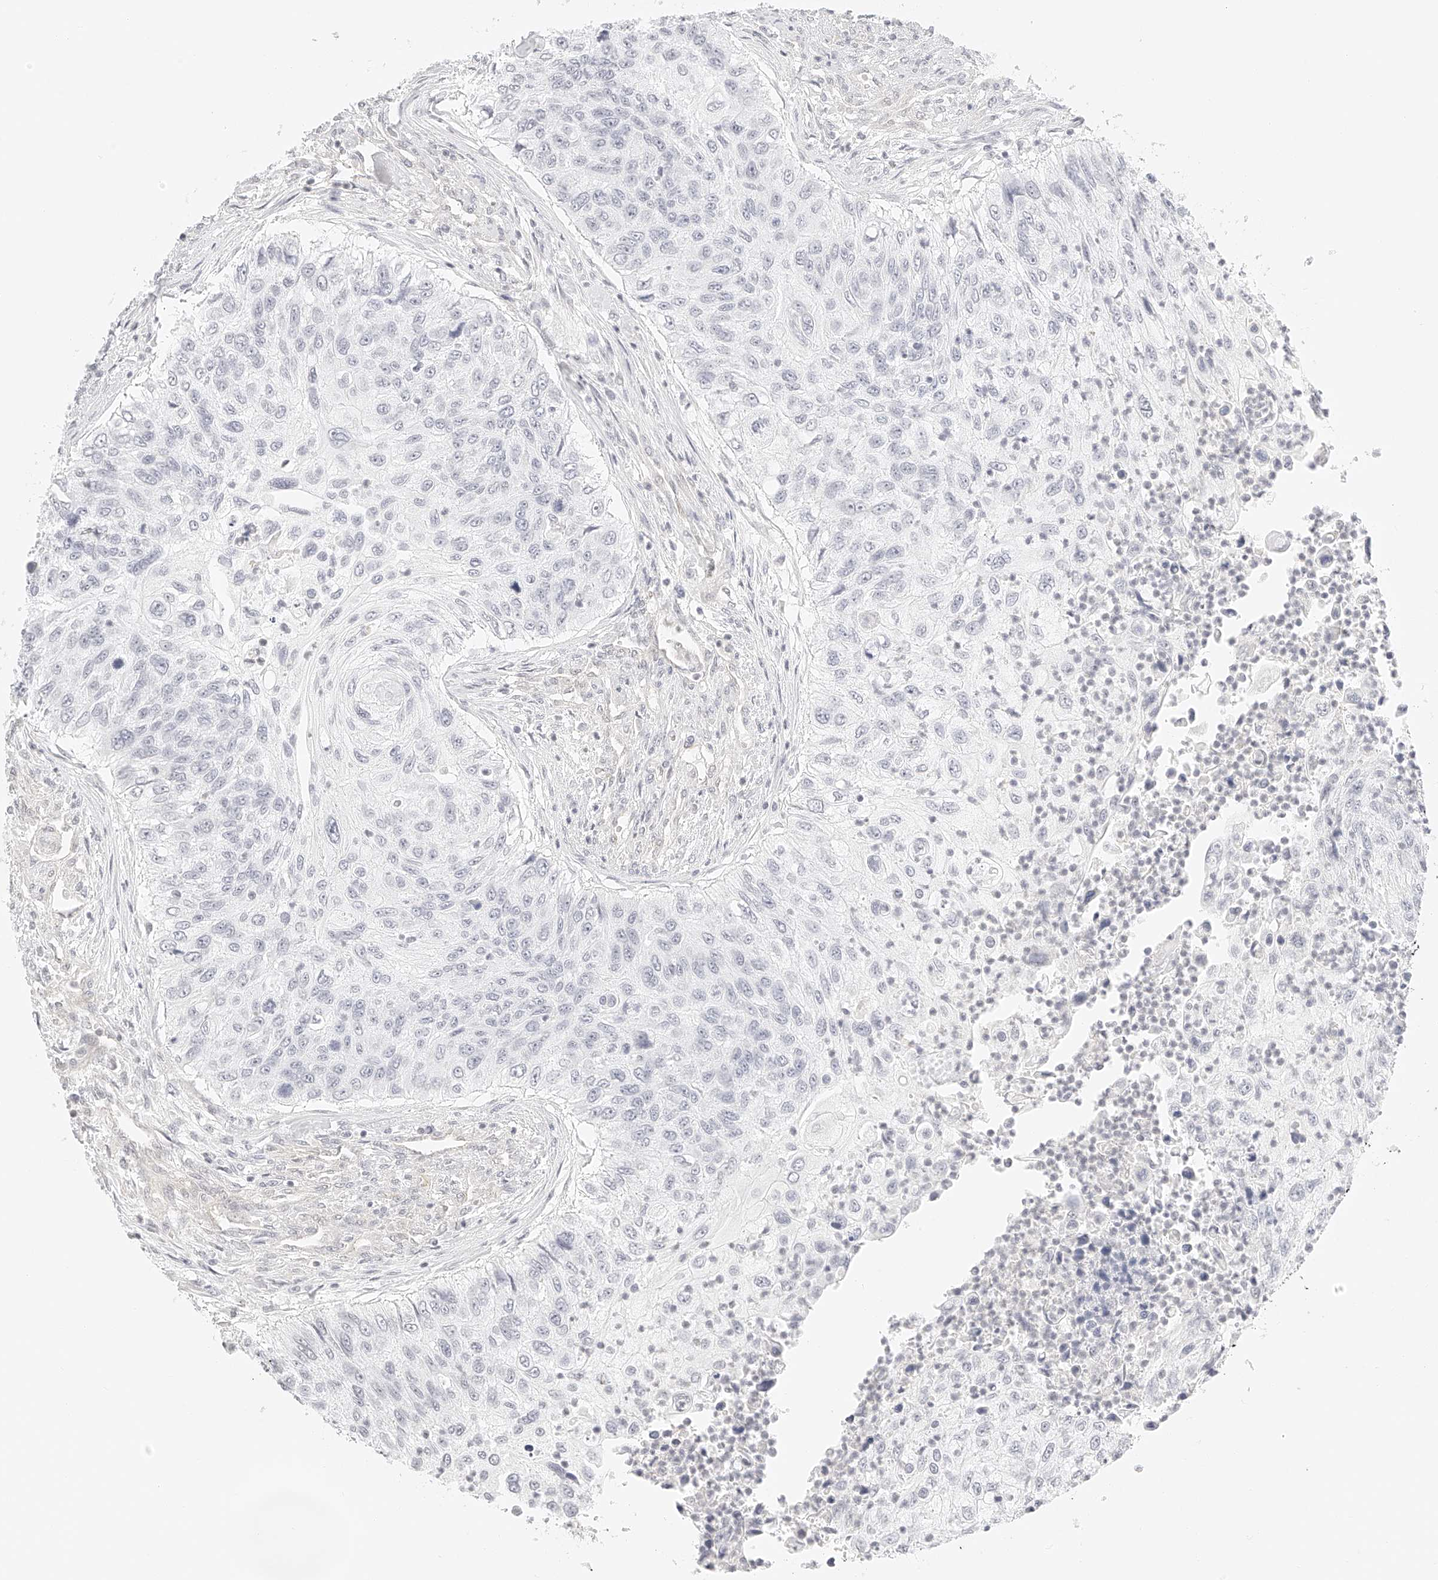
{"staining": {"intensity": "negative", "quantity": "none", "location": "none"}, "tissue": "urothelial cancer", "cell_type": "Tumor cells", "image_type": "cancer", "snomed": [{"axis": "morphology", "description": "Urothelial carcinoma, High grade"}, {"axis": "topography", "description": "Urinary bladder"}], "caption": "High power microscopy image of an IHC micrograph of high-grade urothelial carcinoma, revealing no significant expression in tumor cells.", "gene": "ZFP69", "patient": {"sex": "female", "age": 60}}